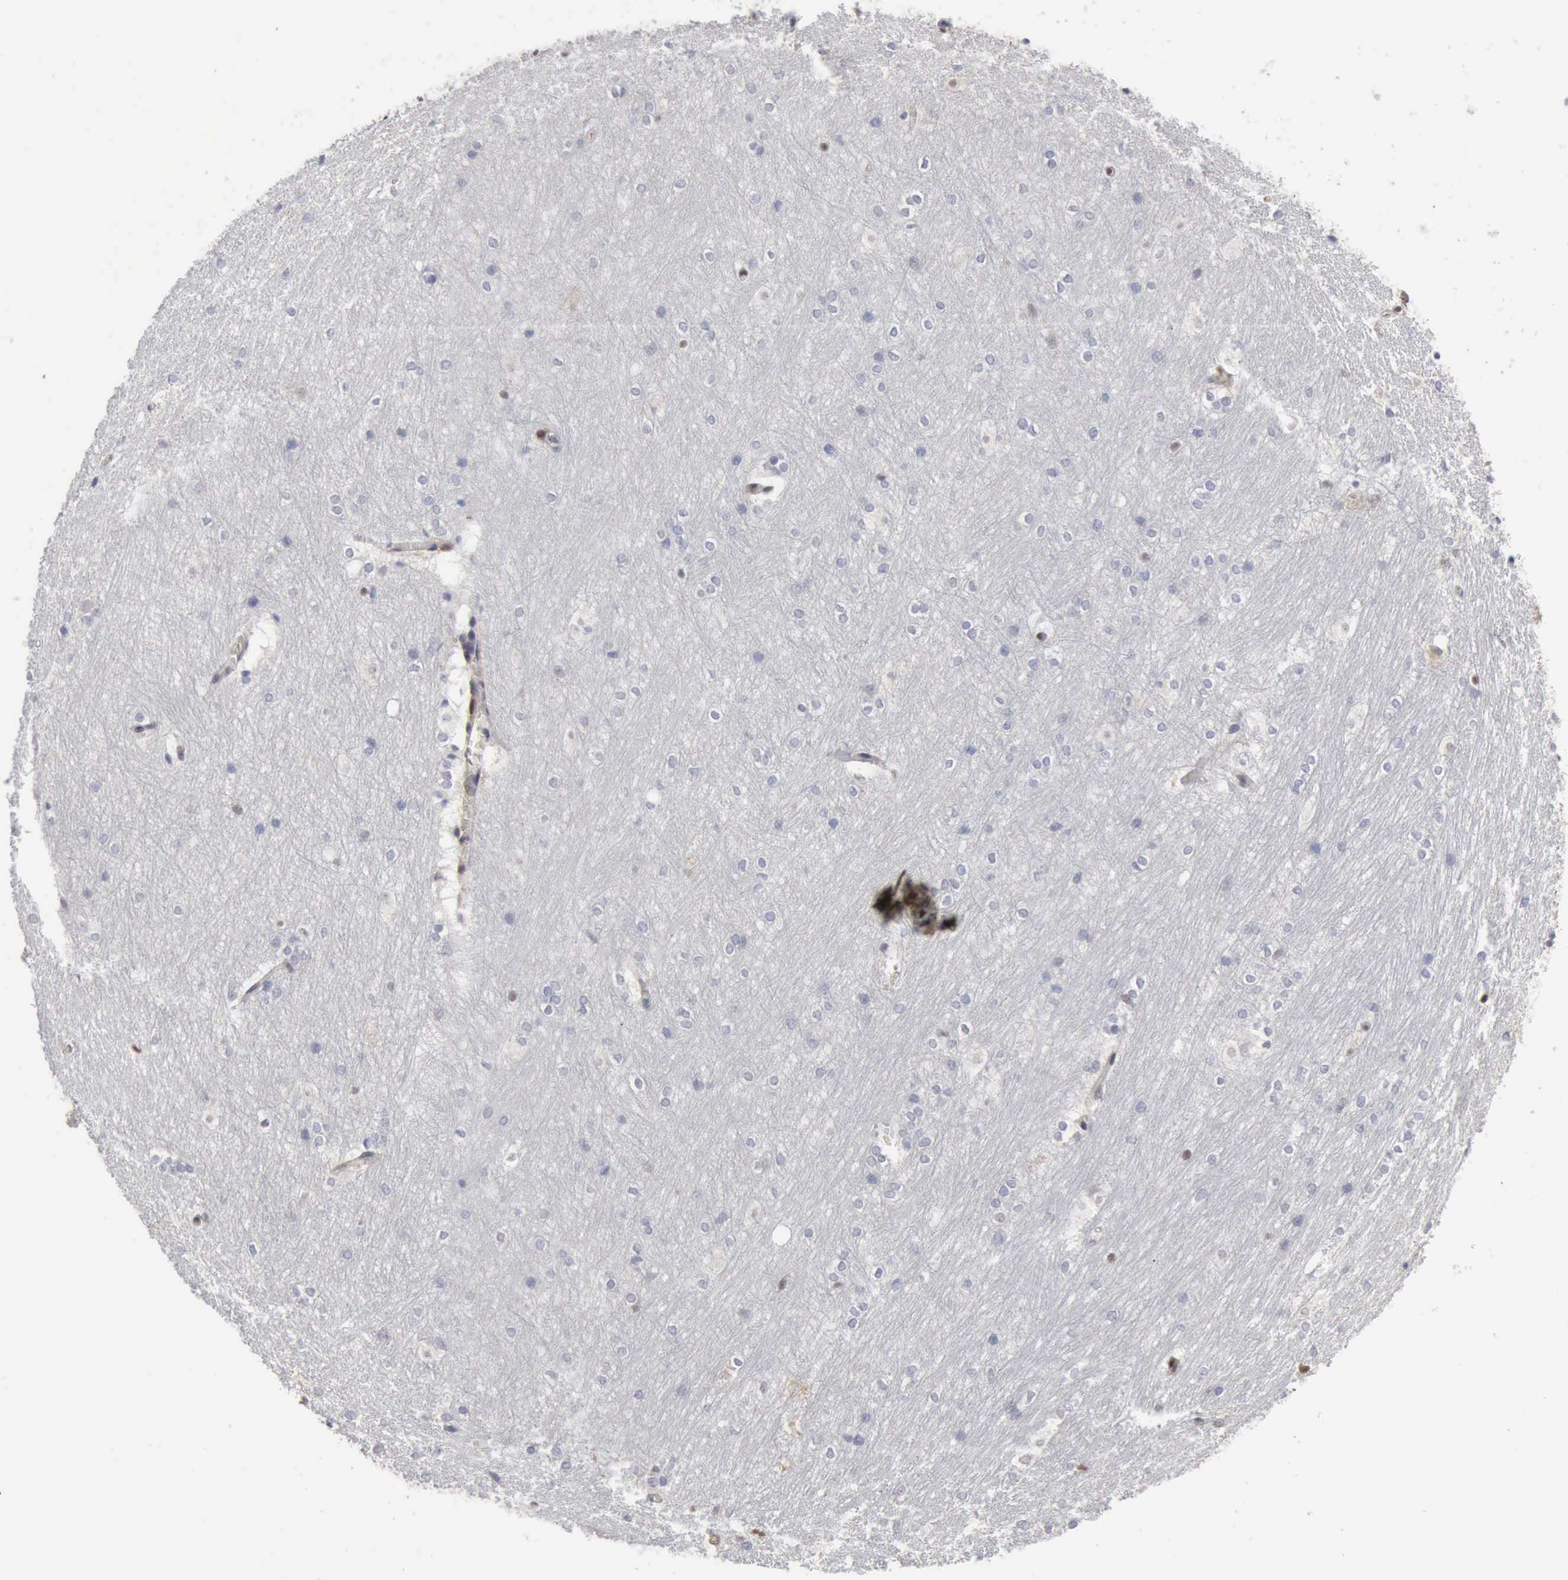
{"staining": {"intensity": "negative", "quantity": "none", "location": "none"}, "tissue": "hippocampus", "cell_type": "Glial cells", "image_type": "normal", "snomed": [{"axis": "morphology", "description": "Normal tissue, NOS"}, {"axis": "topography", "description": "Hippocampus"}], "caption": "Benign hippocampus was stained to show a protein in brown. There is no significant positivity in glial cells. (Brightfield microscopy of DAB (3,3'-diaminobenzidine) IHC at high magnification).", "gene": "STAT1", "patient": {"sex": "female", "age": 19}}